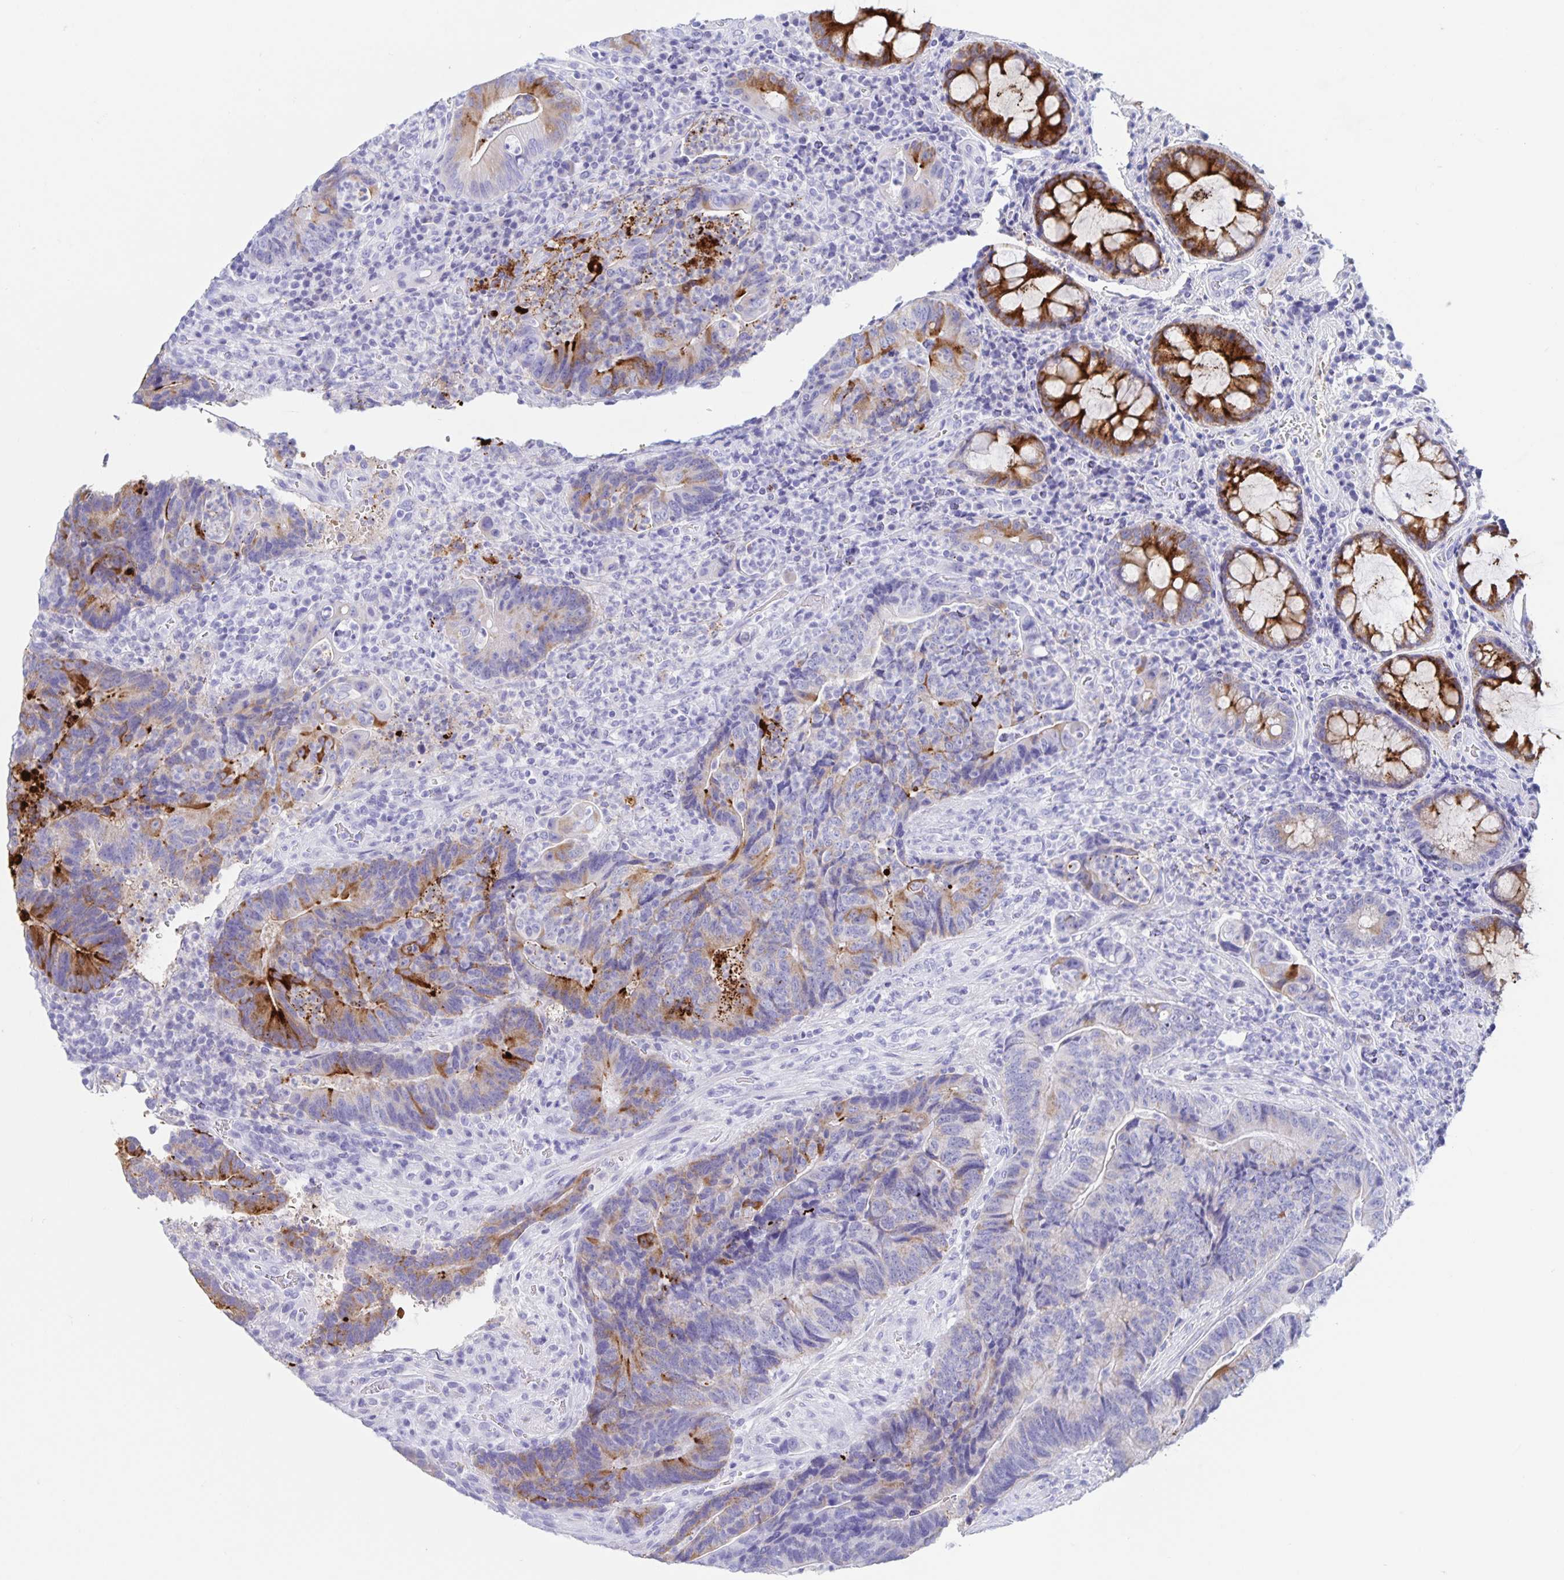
{"staining": {"intensity": "strong", "quantity": "<25%", "location": "cytoplasmic/membranous"}, "tissue": "colorectal cancer", "cell_type": "Tumor cells", "image_type": "cancer", "snomed": [{"axis": "morphology", "description": "Normal tissue, NOS"}, {"axis": "morphology", "description": "Adenocarcinoma, NOS"}, {"axis": "topography", "description": "Colon"}], "caption": "Immunohistochemical staining of human adenocarcinoma (colorectal) reveals medium levels of strong cytoplasmic/membranous protein positivity in approximately <25% of tumor cells.", "gene": "DMBT1", "patient": {"sex": "female", "age": 48}}